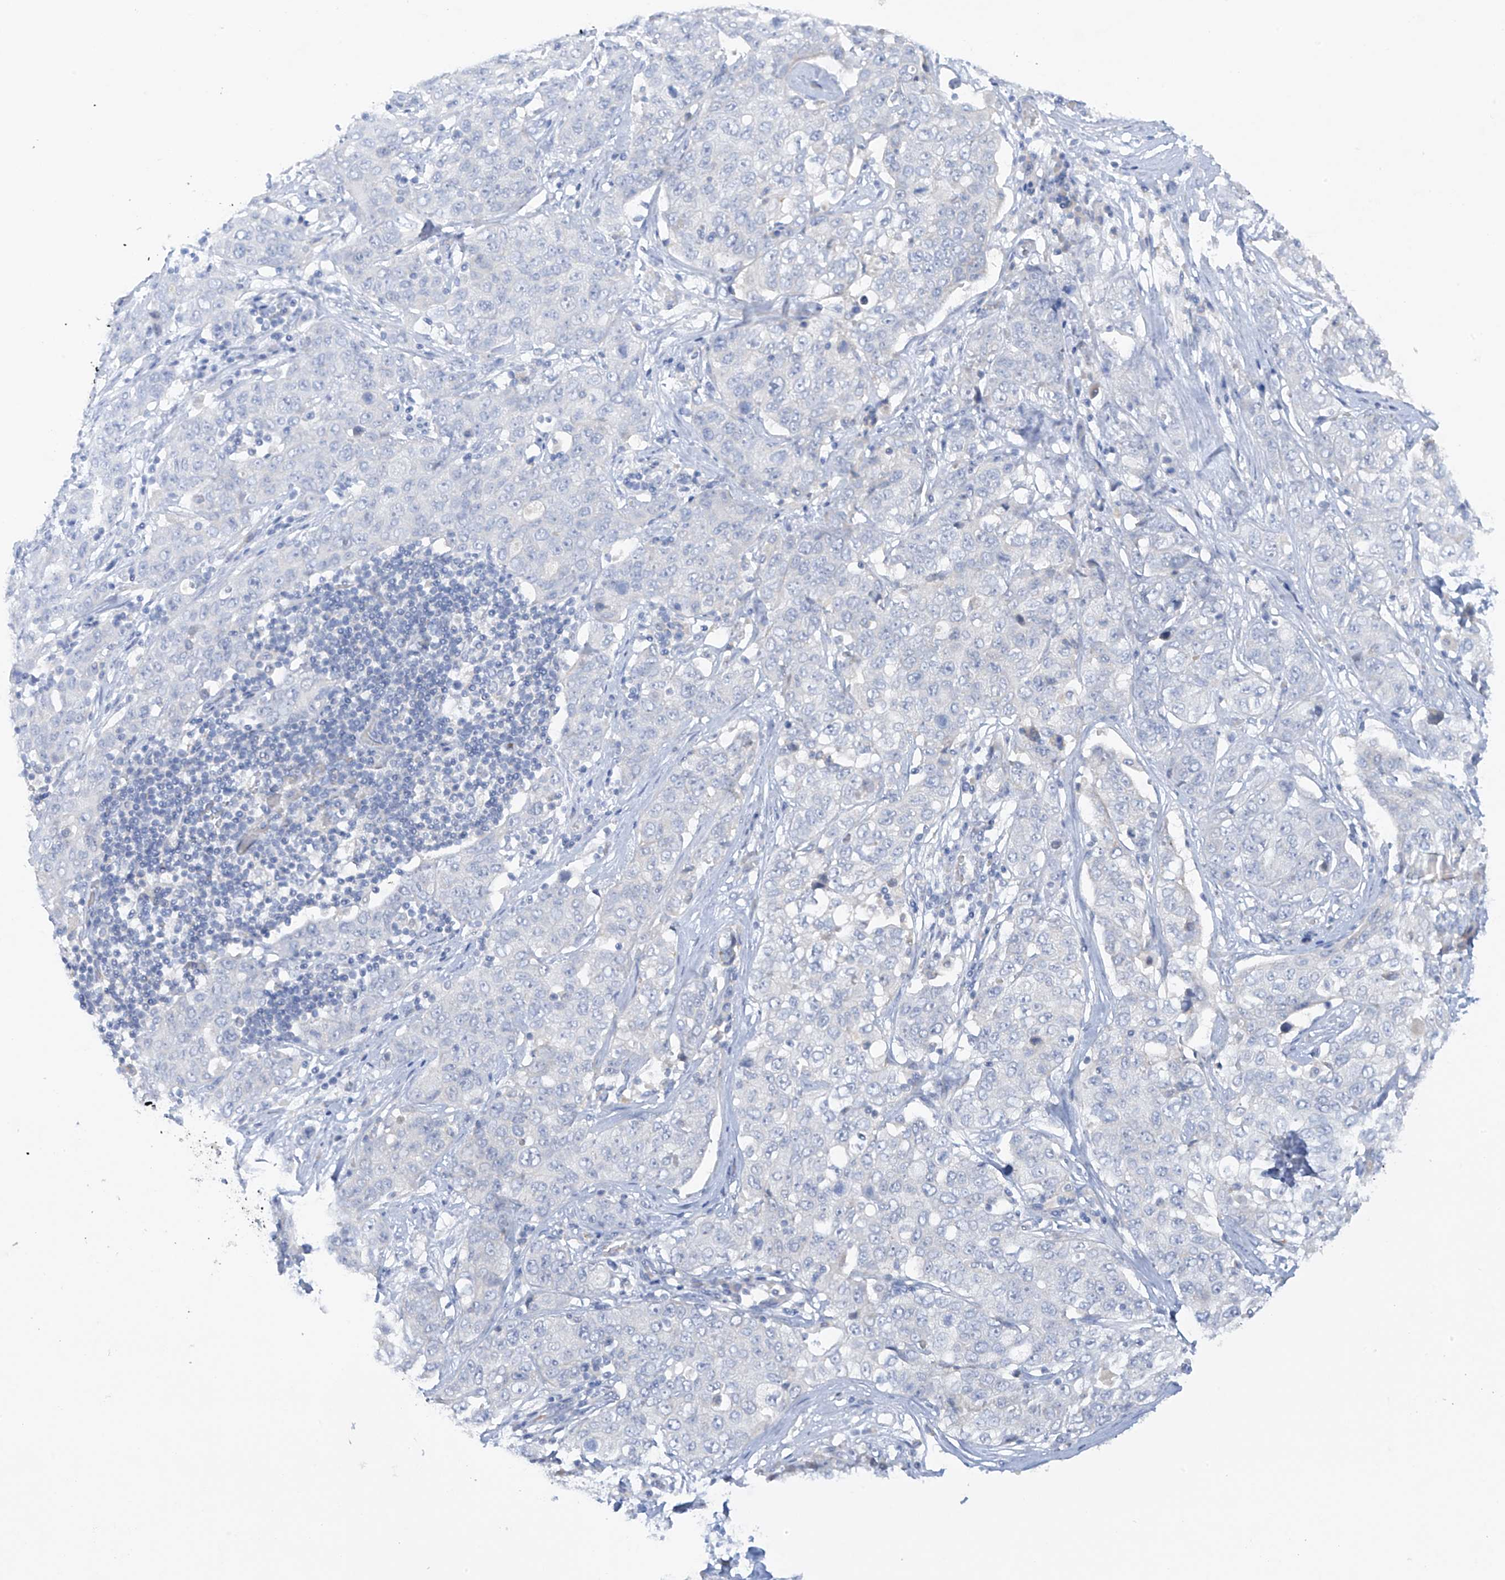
{"staining": {"intensity": "negative", "quantity": "none", "location": "none"}, "tissue": "stomach cancer", "cell_type": "Tumor cells", "image_type": "cancer", "snomed": [{"axis": "morphology", "description": "Normal tissue, NOS"}, {"axis": "morphology", "description": "Adenocarcinoma, NOS"}, {"axis": "topography", "description": "Lymph node"}, {"axis": "topography", "description": "Stomach"}], "caption": "Immunohistochemical staining of human stomach cancer shows no significant expression in tumor cells. Brightfield microscopy of IHC stained with DAB (brown) and hematoxylin (blue), captured at high magnification.", "gene": "METTL18", "patient": {"sex": "male", "age": 48}}